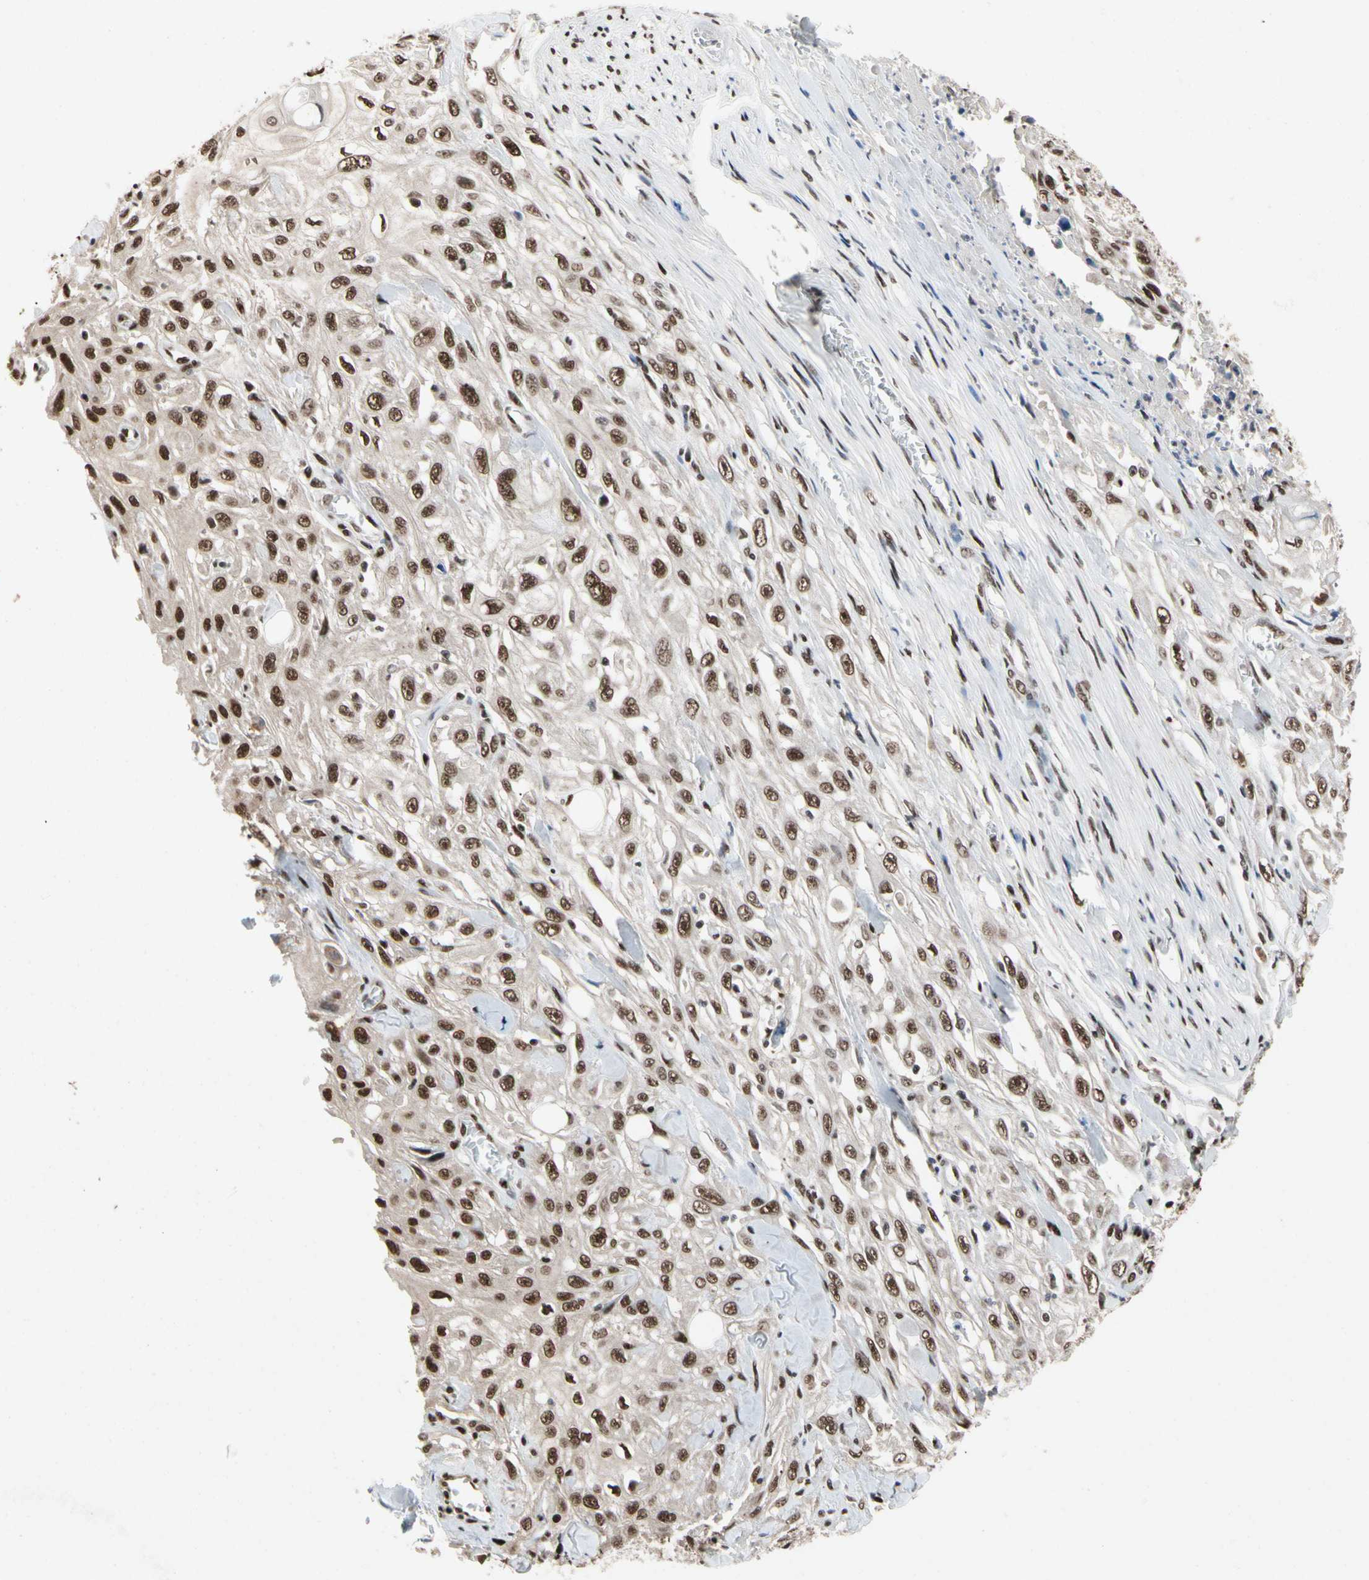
{"staining": {"intensity": "moderate", "quantity": ">75%", "location": "nuclear"}, "tissue": "skin cancer", "cell_type": "Tumor cells", "image_type": "cancer", "snomed": [{"axis": "morphology", "description": "Squamous cell carcinoma, NOS"}, {"axis": "morphology", "description": "Squamous cell carcinoma, metastatic, NOS"}, {"axis": "topography", "description": "Skin"}, {"axis": "topography", "description": "Lymph node"}], "caption": "Squamous cell carcinoma (skin) stained with a protein marker displays moderate staining in tumor cells.", "gene": "FAM98B", "patient": {"sex": "male", "age": 75}}